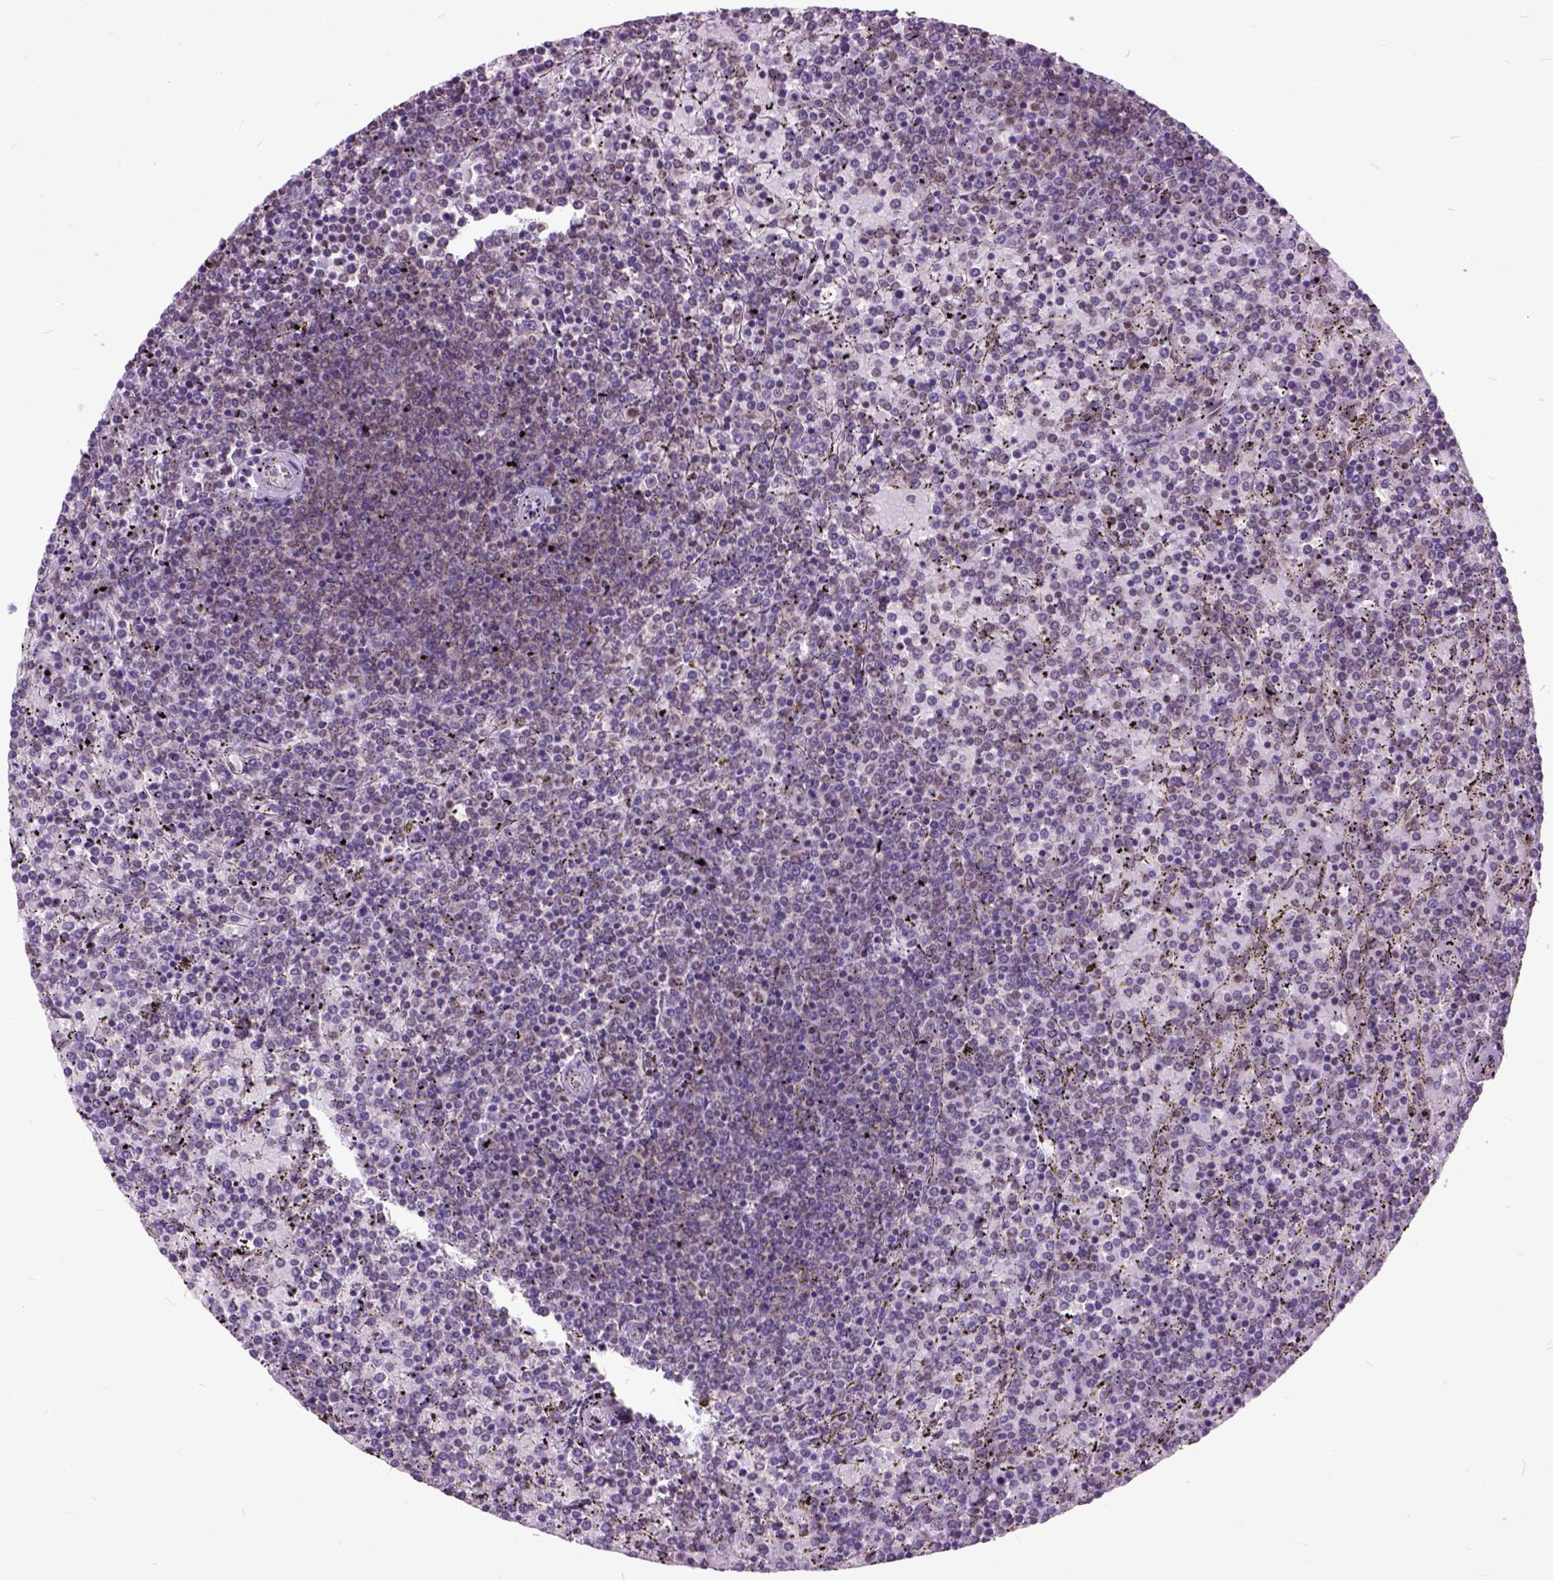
{"staining": {"intensity": "negative", "quantity": "none", "location": "none"}, "tissue": "lymphoma", "cell_type": "Tumor cells", "image_type": "cancer", "snomed": [{"axis": "morphology", "description": "Malignant lymphoma, non-Hodgkin's type, Low grade"}, {"axis": "topography", "description": "Spleen"}], "caption": "Immunohistochemistry photomicrograph of neoplastic tissue: malignant lymphoma, non-Hodgkin's type (low-grade) stained with DAB shows no significant protein staining in tumor cells.", "gene": "ORC5", "patient": {"sex": "female", "age": 77}}